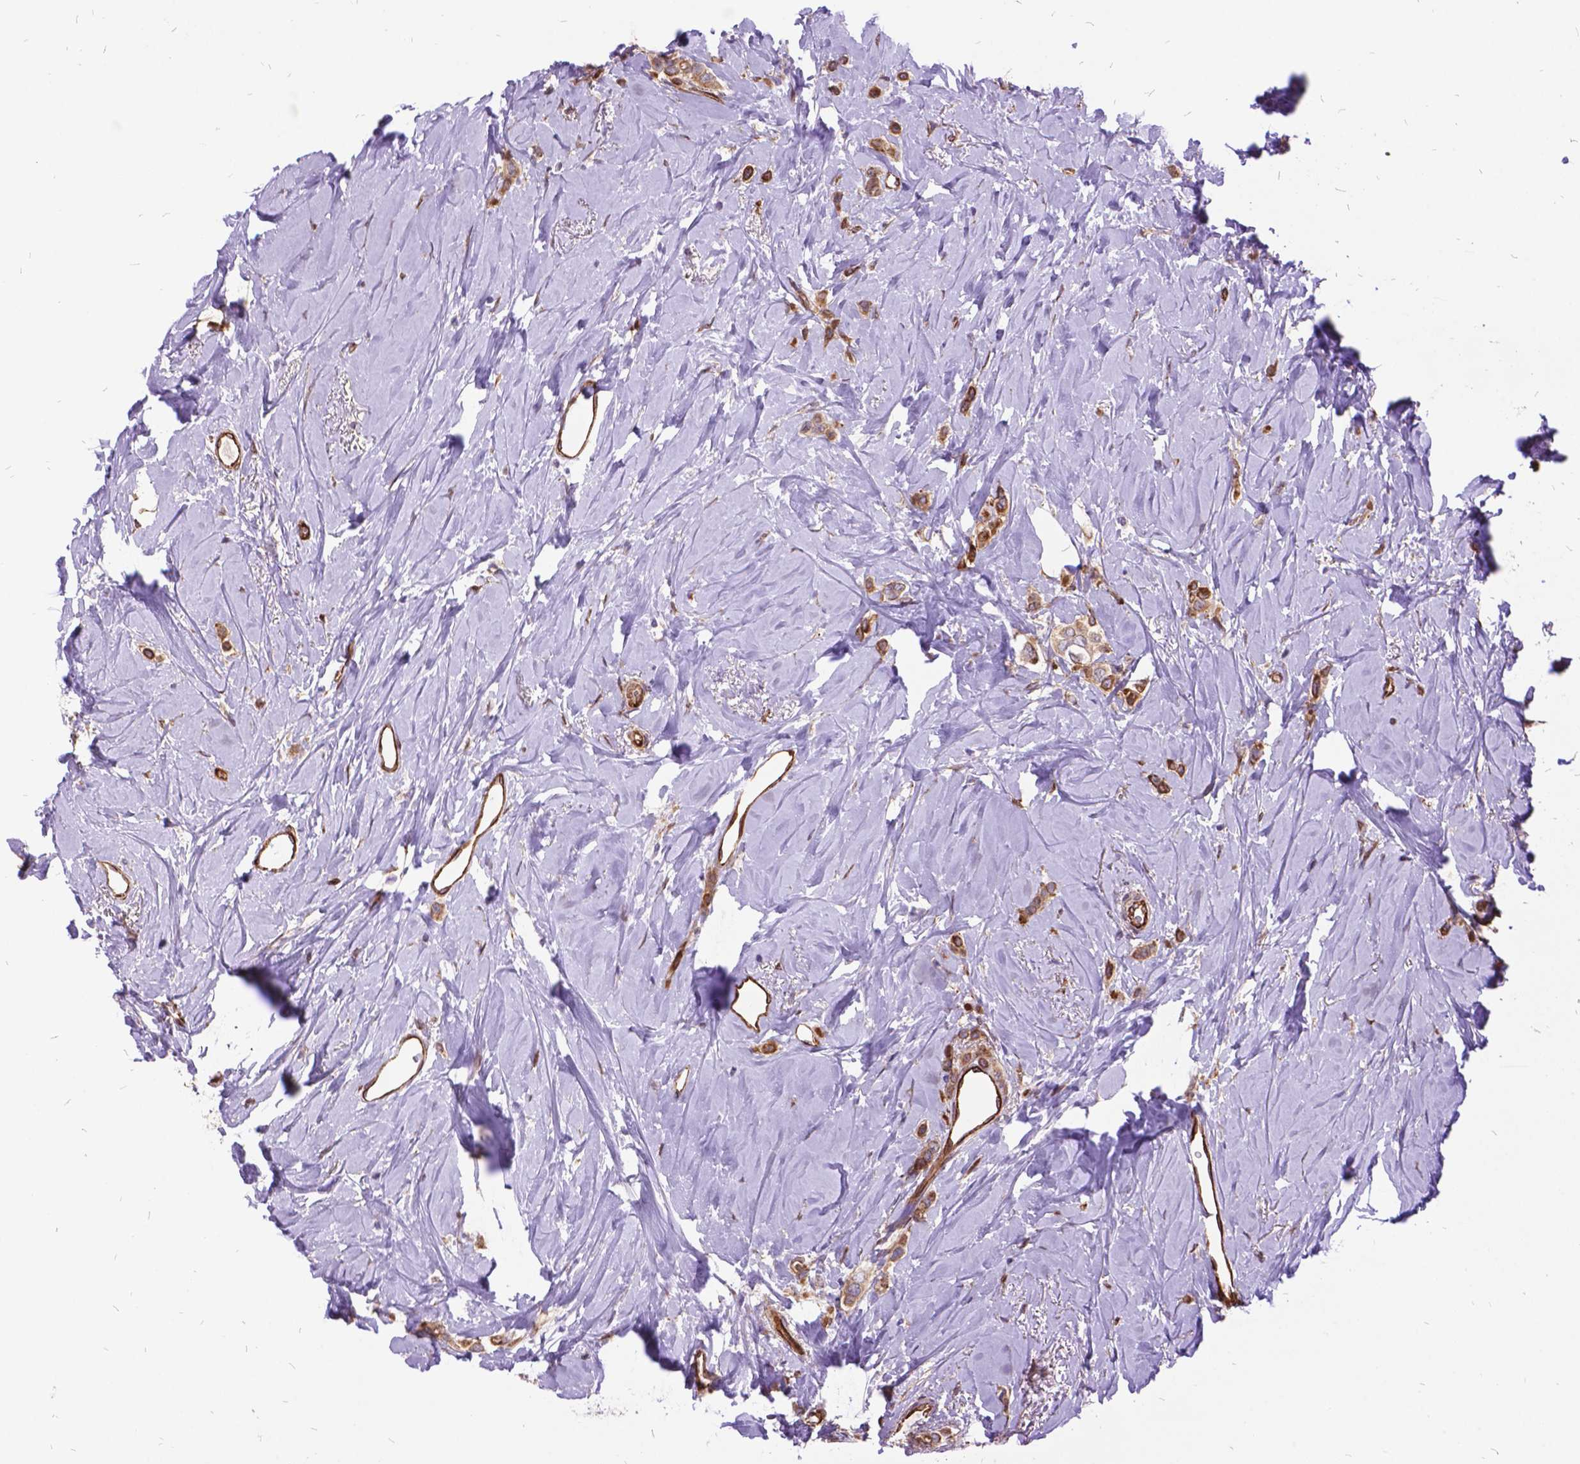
{"staining": {"intensity": "weak", "quantity": ">75%", "location": "cytoplasmic/membranous"}, "tissue": "breast cancer", "cell_type": "Tumor cells", "image_type": "cancer", "snomed": [{"axis": "morphology", "description": "Lobular carcinoma"}, {"axis": "topography", "description": "Breast"}], "caption": "Protein analysis of breast cancer tissue demonstrates weak cytoplasmic/membranous positivity in approximately >75% of tumor cells.", "gene": "GRB7", "patient": {"sex": "female", "age": 66}}